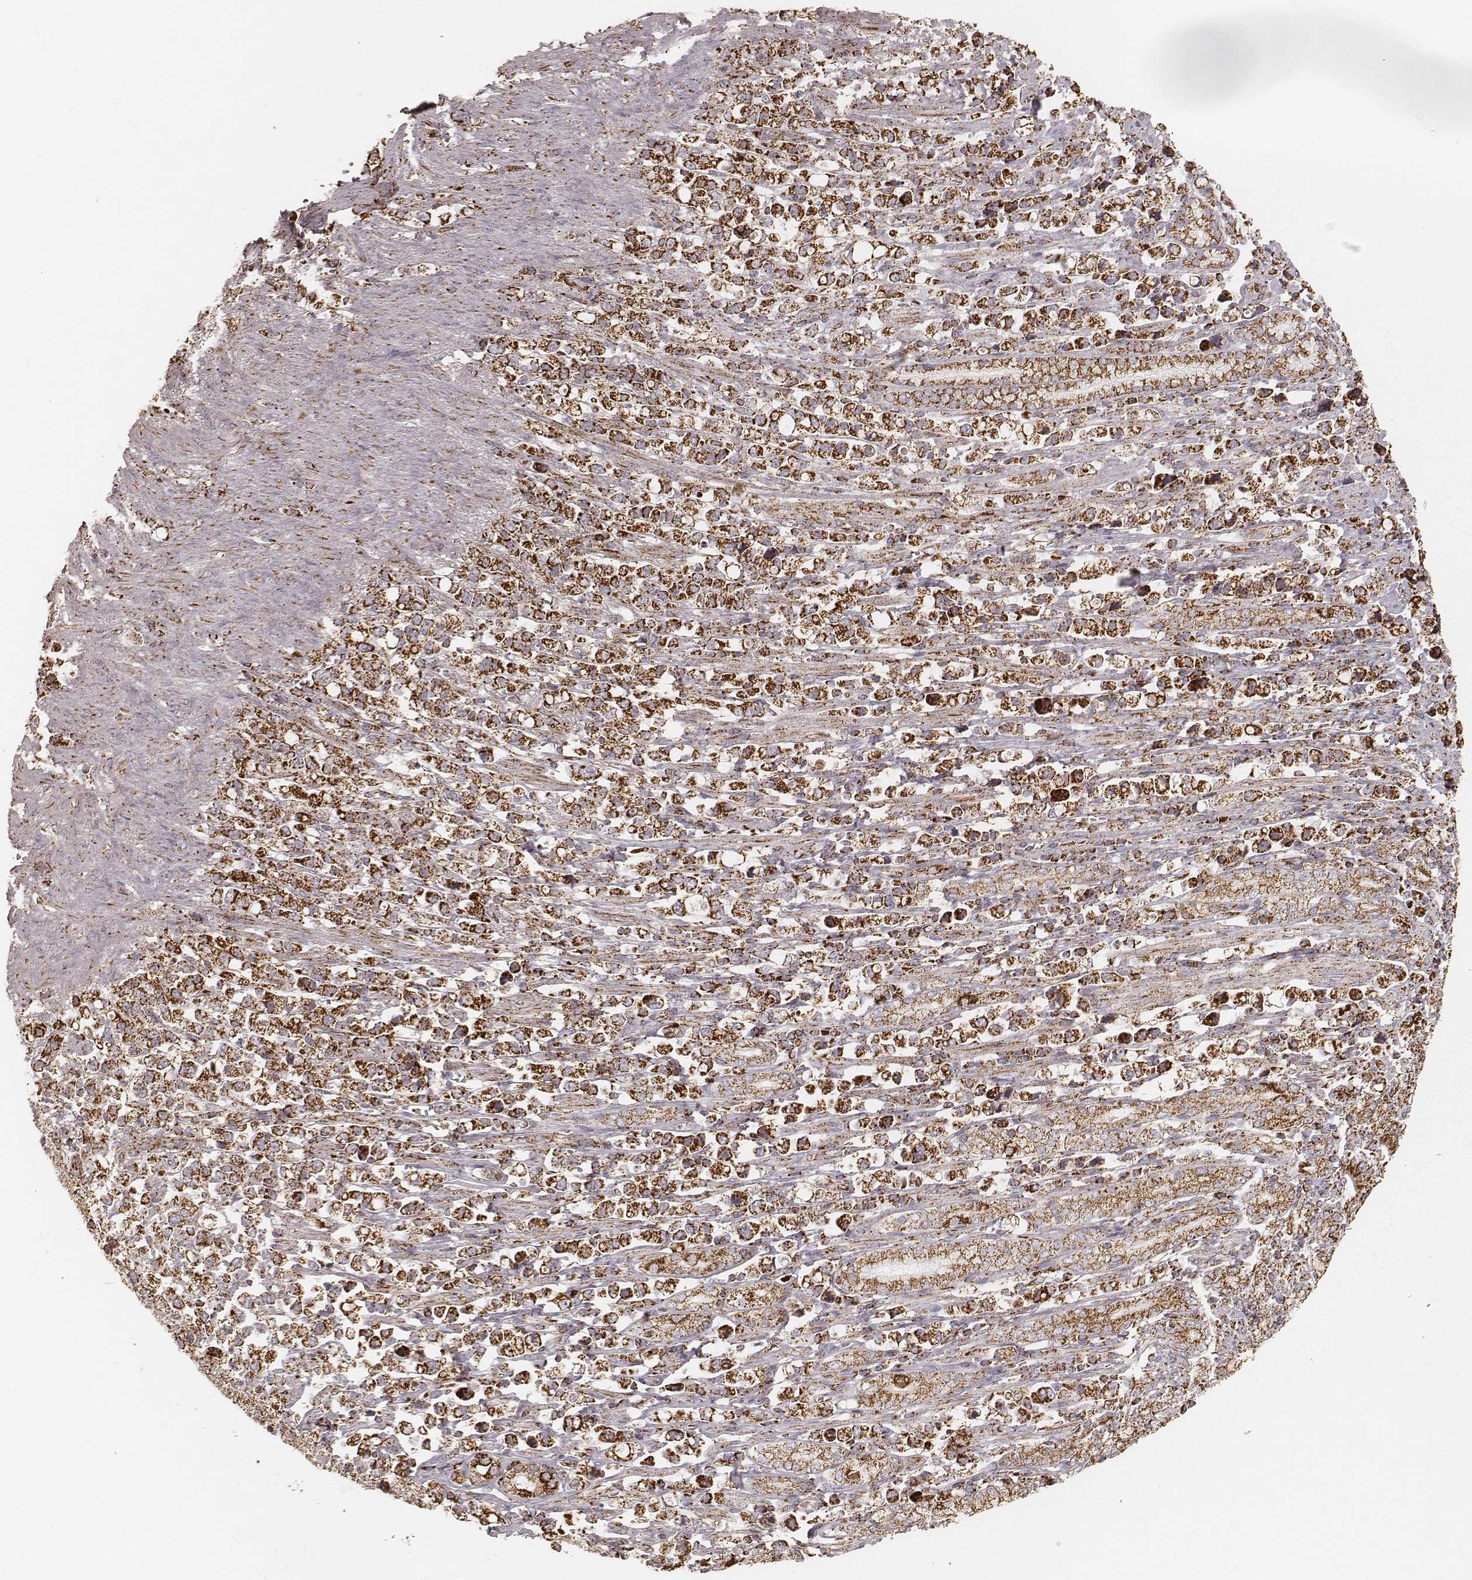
{"staining": {"intensity": "strong", "quantity": ">75%", "location": "cytoplasmic/membranous"}, "tissue": "stomach cancer", "cell_type": "Tumor cells", "image_type": "cancer", "snomed": [{"axis": "morphology", "description": "Adenocarcinoma, NOS"}, {"axis": "topography", "description": "Stomach"}], "caption": "This is an image of immunohistochemistry (IHC) staining of stomach cancer, which shows strong positivity in the cytoplasmic/membranous of tumor cells.", "gene": "CS", "patient": {"sex": "male", "age": 63}}